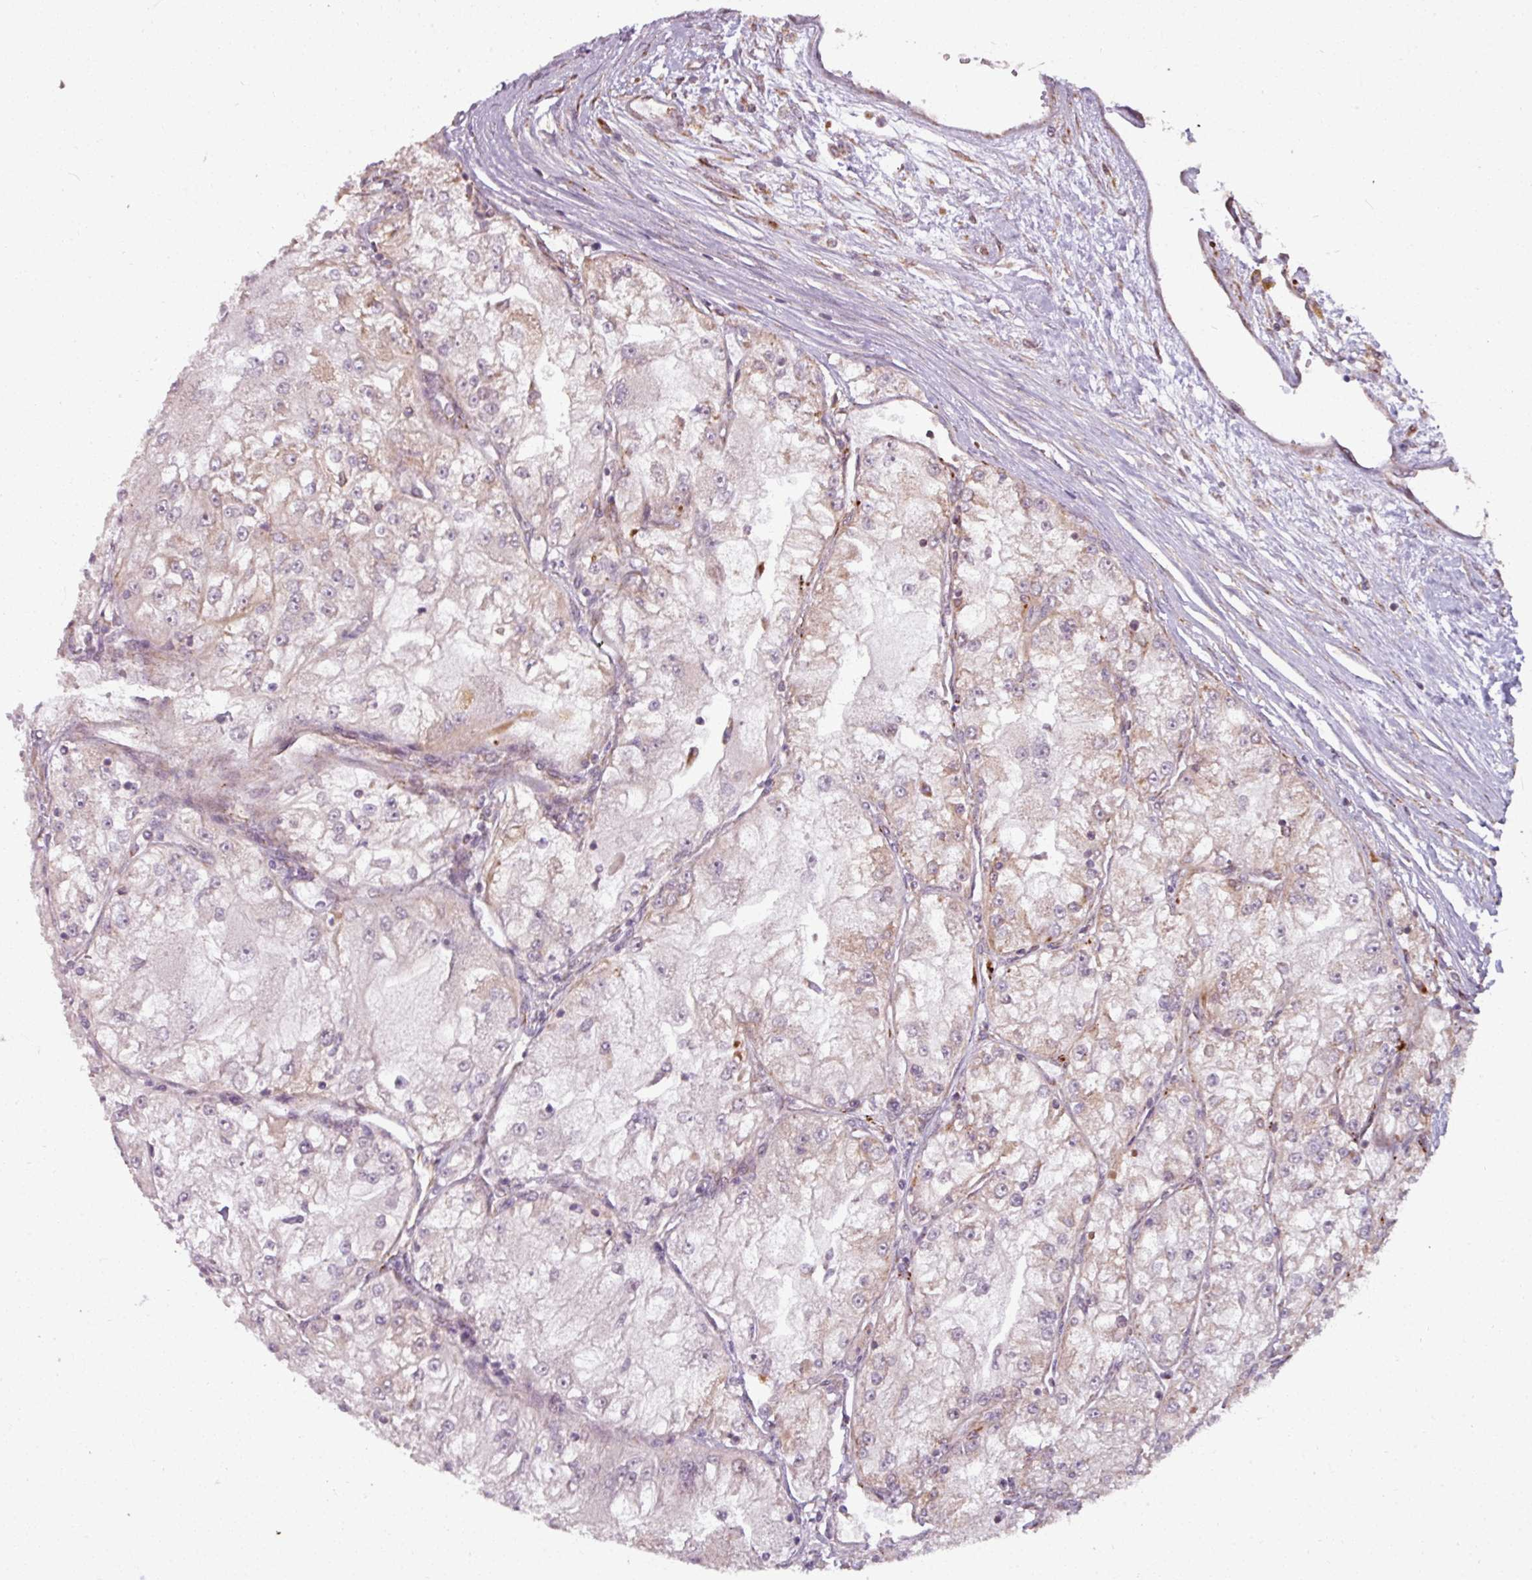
{"staining": {"intensity": "moderate", "quantity": "25%-75%", "location": "cytoplasmic/membranous"}, "tissue": "renal cancer", "cell_type": "Tumor cells", "image_type": "cancer", "snomed": [{"axis": "morphology", "description": "Adenocarcinoma, NOS"}, {"axis": "topography", "description": "Kidney"}], "caption": "Immunohistochemistry (IHC) (DAB) staining of human renal cancer reveals moderate cytoplasmic/membranous protein staining in approximately 25%-75% of tumor cells. (DAB (3,3'-diaminobenzidine) IHC with brightfield microscopy, high magnification).", "gene": "MAGT1", "patient": {"sex": "female", "age": 72}}